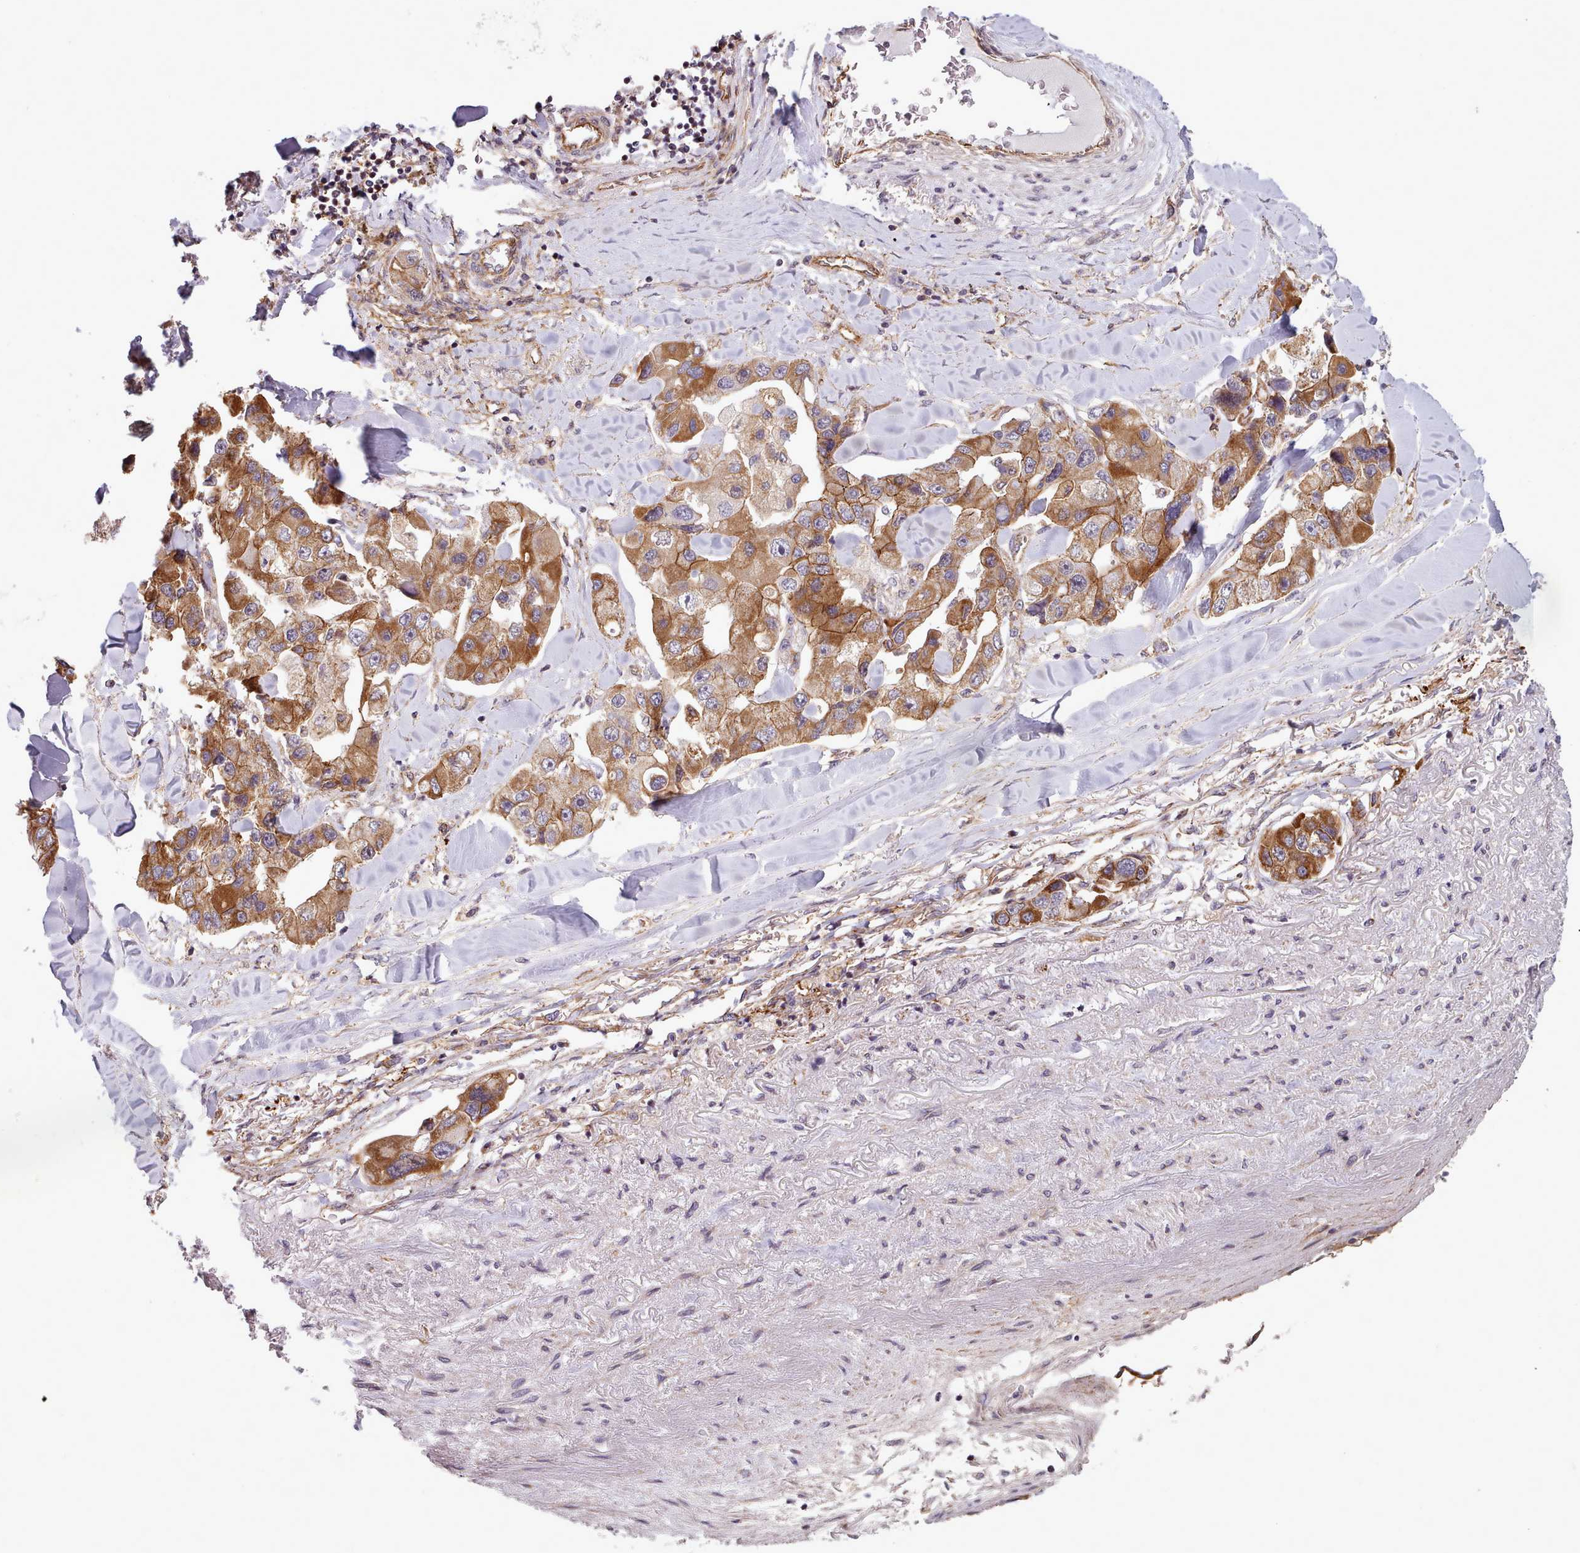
{"staining": {"intensity": "moderate", "quantity": ">75%", "location": "cytoplasmic/membranous"}, "tissue": "lung cancer", "cell_type": "Tumor cells", "image_type": "cancer", "snomed": [{"axis": "morphology", "description": "Adenocarcinoma, NOS"}, {"axis": "topography", "description": "Lung"}], "caption": "Immunohistochemical staining of human lung adenocarcinoma shows medium levels of moderate cytoplasmic/membranous protein expression in about >75% of tumor cells.", "gene": "MRPL46", "patient": {"sex": "female", "age": 54}}